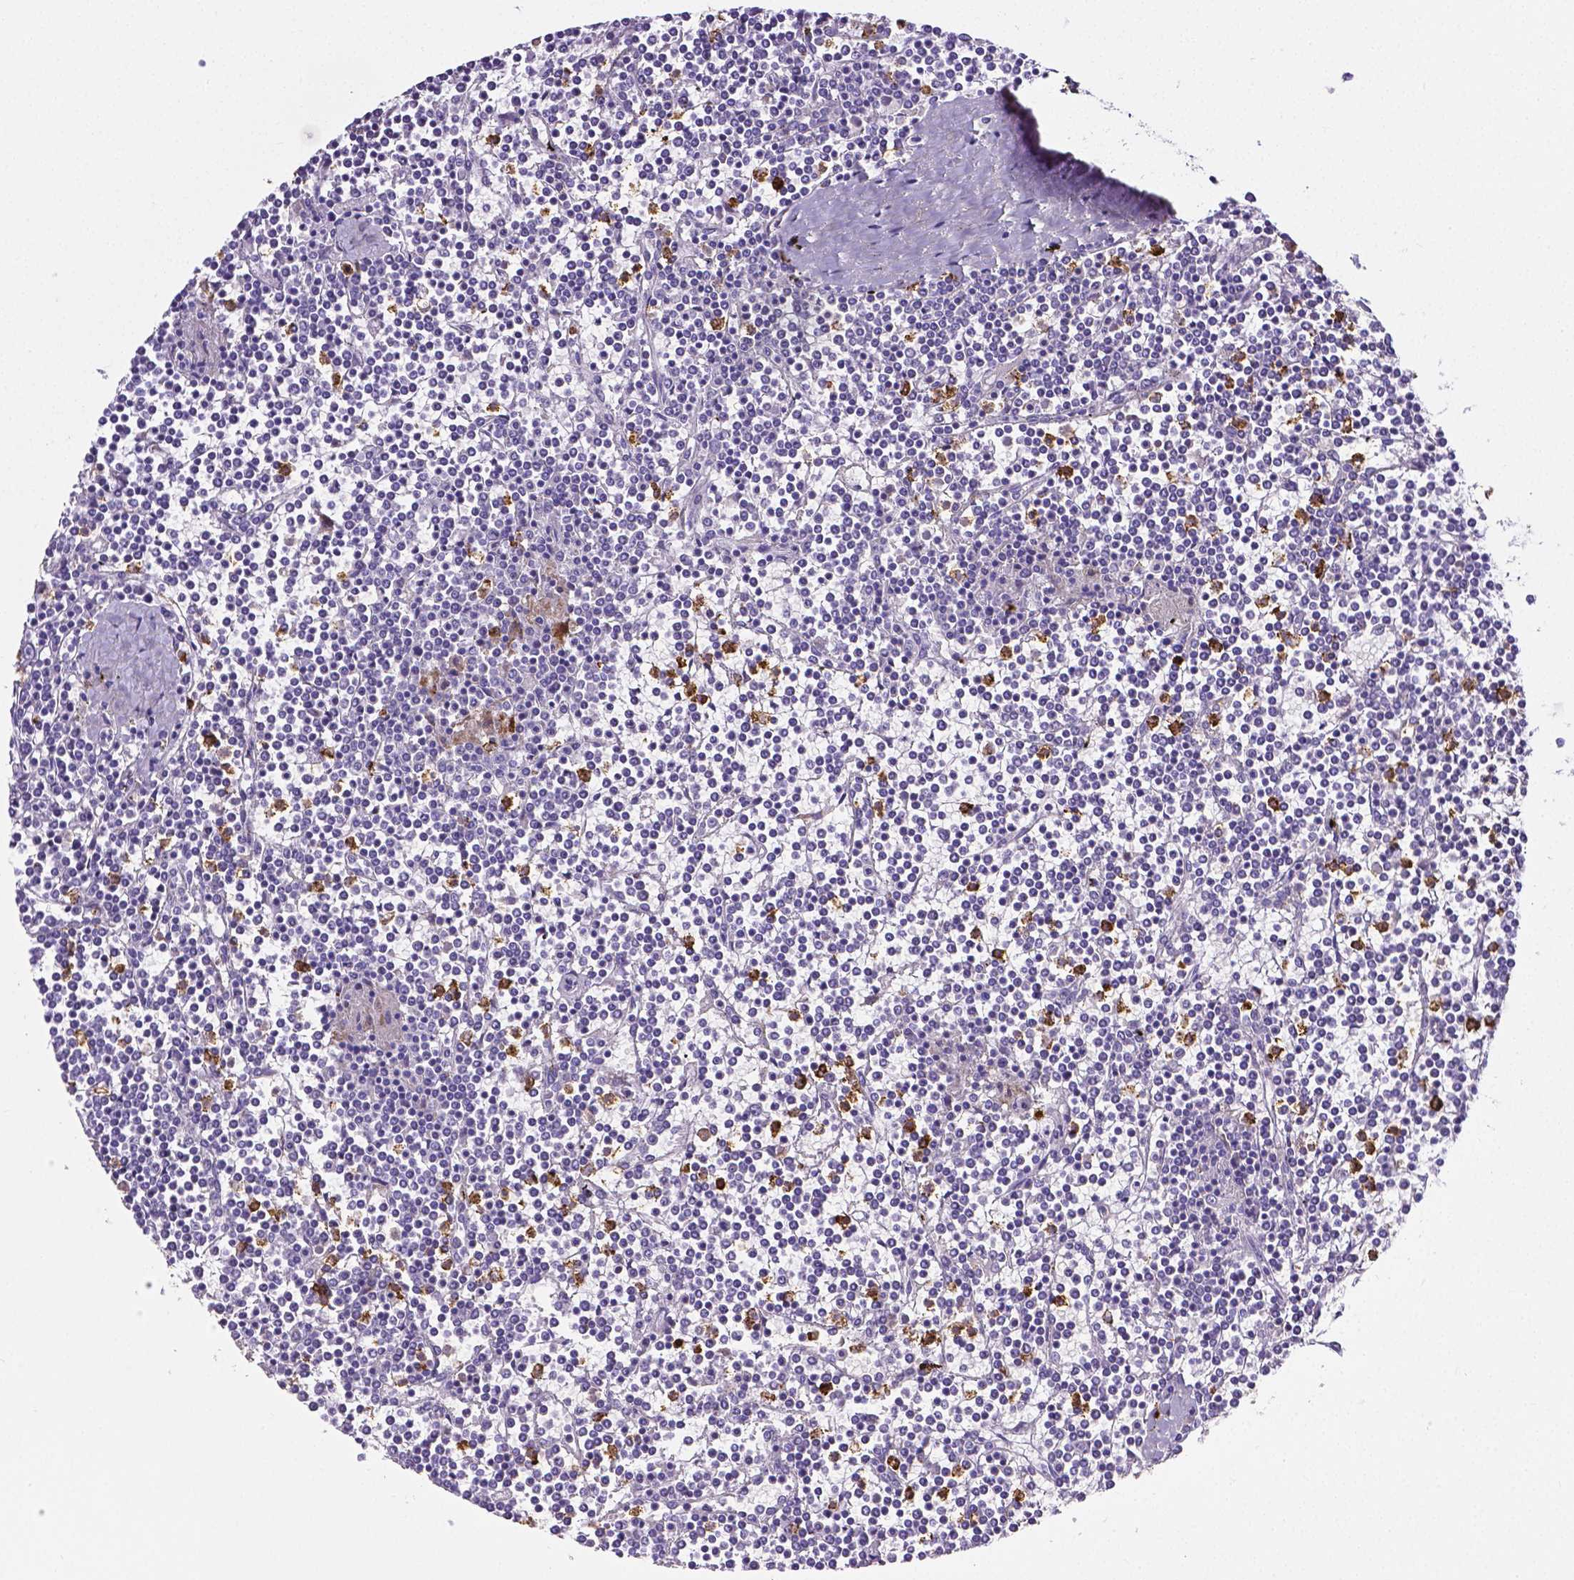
{"staining": {"intensity": "negative", "quantity": "none", "location": "none"}, "tissue": "lymphoma", "cell_type": "Tumor cells", "image_type": "cancer", "snomed": [{"axis": "morphology", "description": "Malignant lymphoma, non-Hodgkin's type, Low grade"}, {"axis": "topography", "description": "Spleen"}], "caption": "DAB (3,3'-diaminobenzidine) immunohistochemical staining of lymphoma exhibits no significant expression in tumor cells. (DAB (3,3'-diaminobenzidine) immunohistochemistry, high magnification).", "gene": "MMP9", "patient": {"sex": "female", "age": 19}}